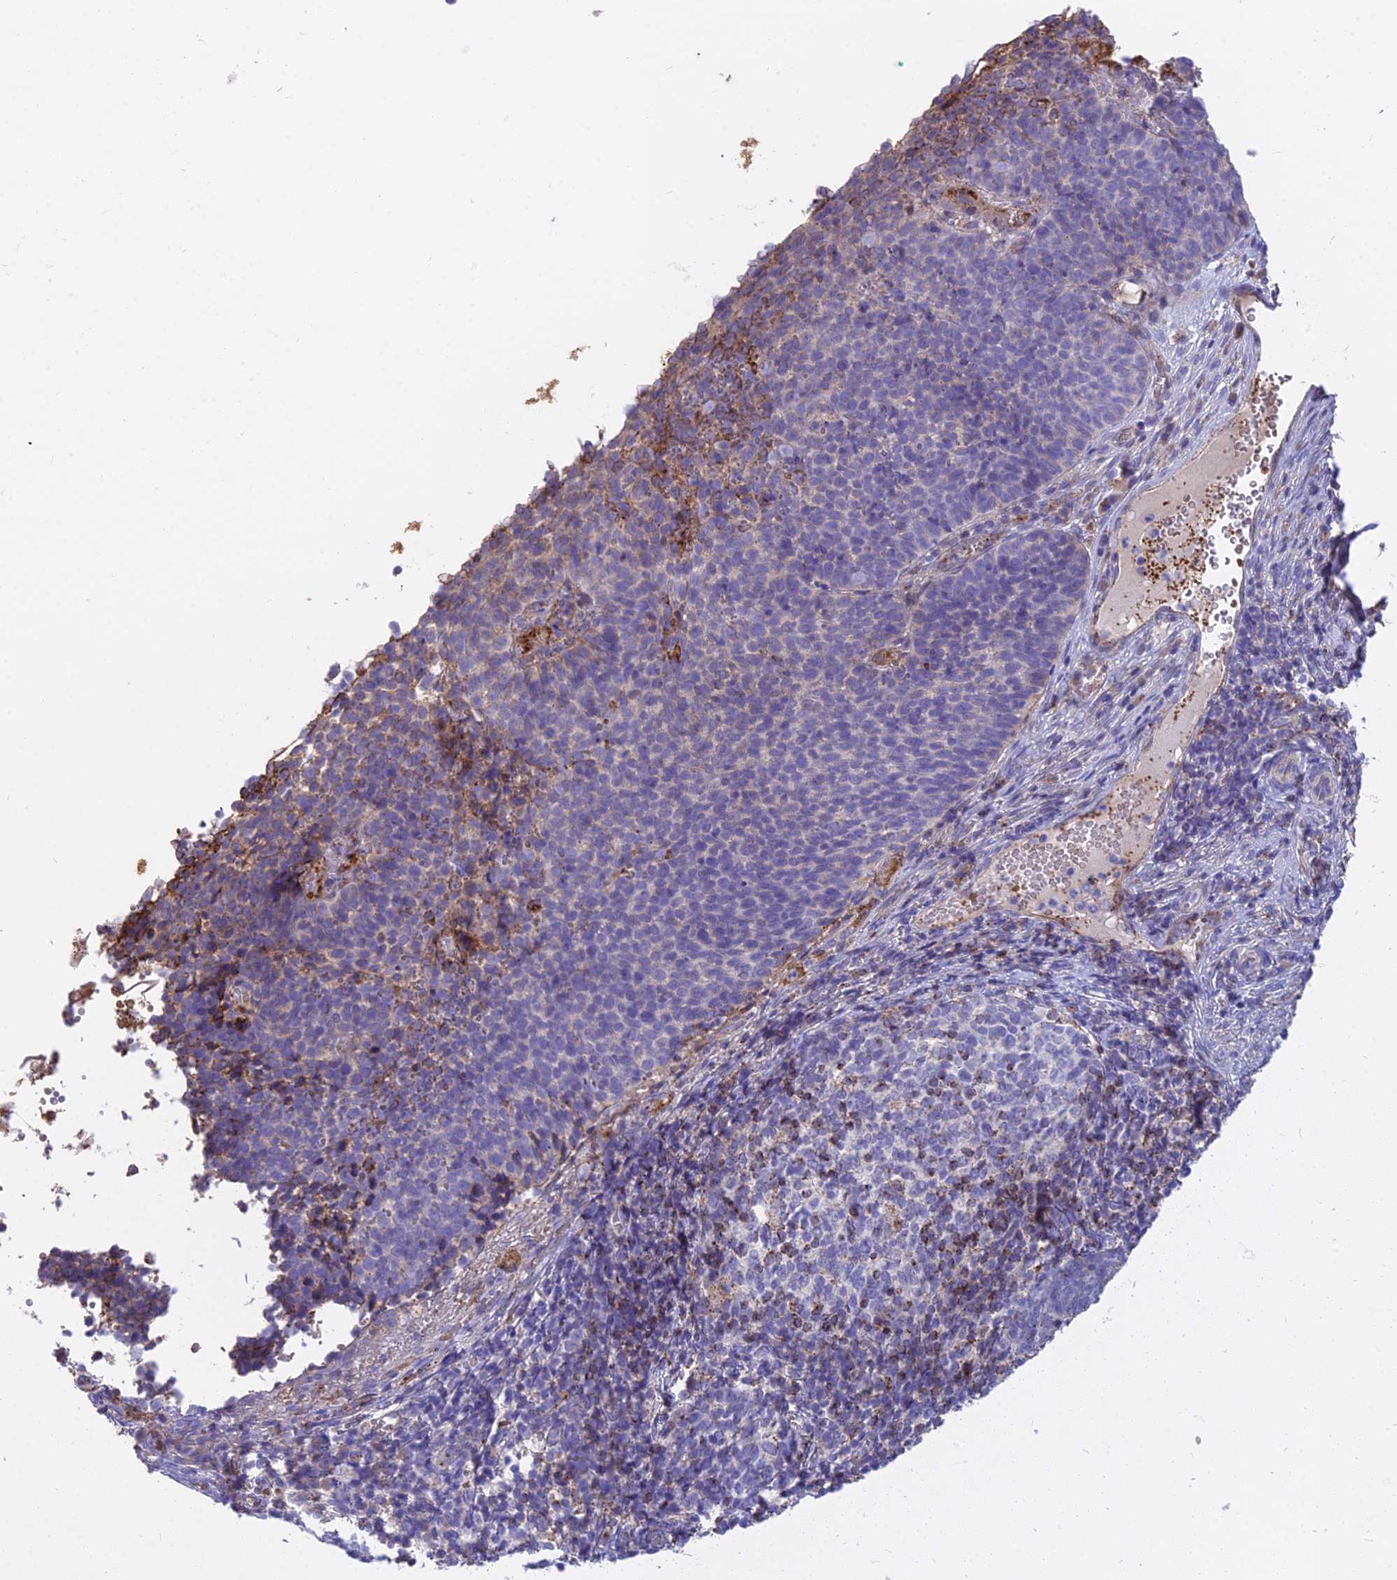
{"staining": {"intensity": "moderate", "quantity": "25%-75%", "location": "cytoplasmic/membranous"}, "tissue": "cervical cancer", "cell_type": "Tumor cells", "image_type": "cancer", "snomed": [{"axis": "morphology", "description": "Normal tissue, NOS"}, {"axis": "morphology", "description": "Squamous cell carcinoma, NOS"}, {"axis": "topography", "description": "Cervix"}], "caption": "Protein expression analysis of human squamous cell carcinoma (cervical) reveals moderate cytoplasmic/membranous positivity in approximately 25%-75% of tumor cells.", "gene": "FRMPD1", "patient": {"sex": "female", "age": 39}}